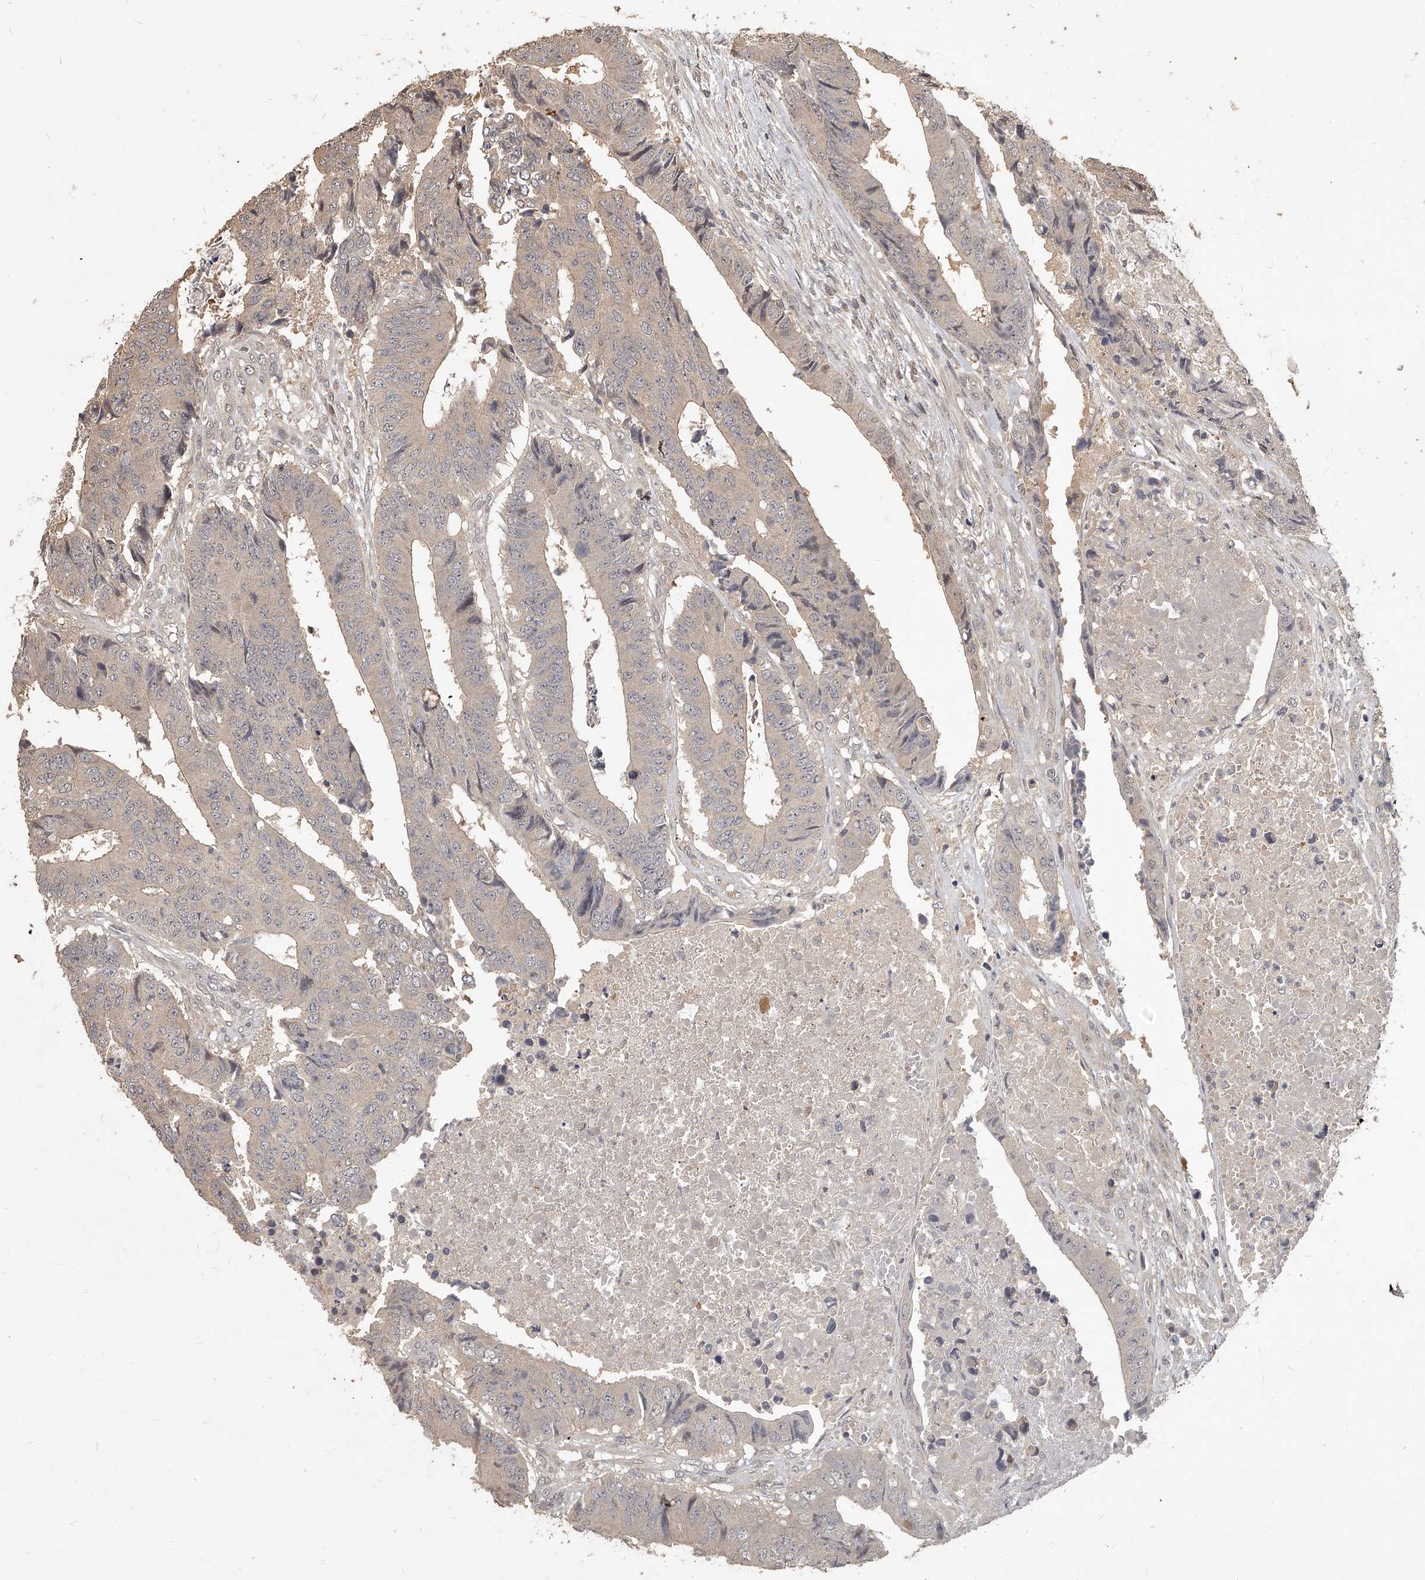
{"staining": {"intensity": "weak", "quantity": "<25%", "location": "cytoplasmic/membranous"}, "tissue": "colorectal cancer", "cell_type": "Tumor cells", "image_type": "cancer", "snomed": [{"axis": "morphology", "description": "Adenocarcinoma, NOS"}, {"axis": "topography", "description": "Rectum"}], "caption": "Immunohistochemistry image of colorectal adenocarcinoma stained for a protein (brown), which displays no staining in tumor cells.", "gene": "SLC37A1", "patient": {"sex": "male", "age": 84}}